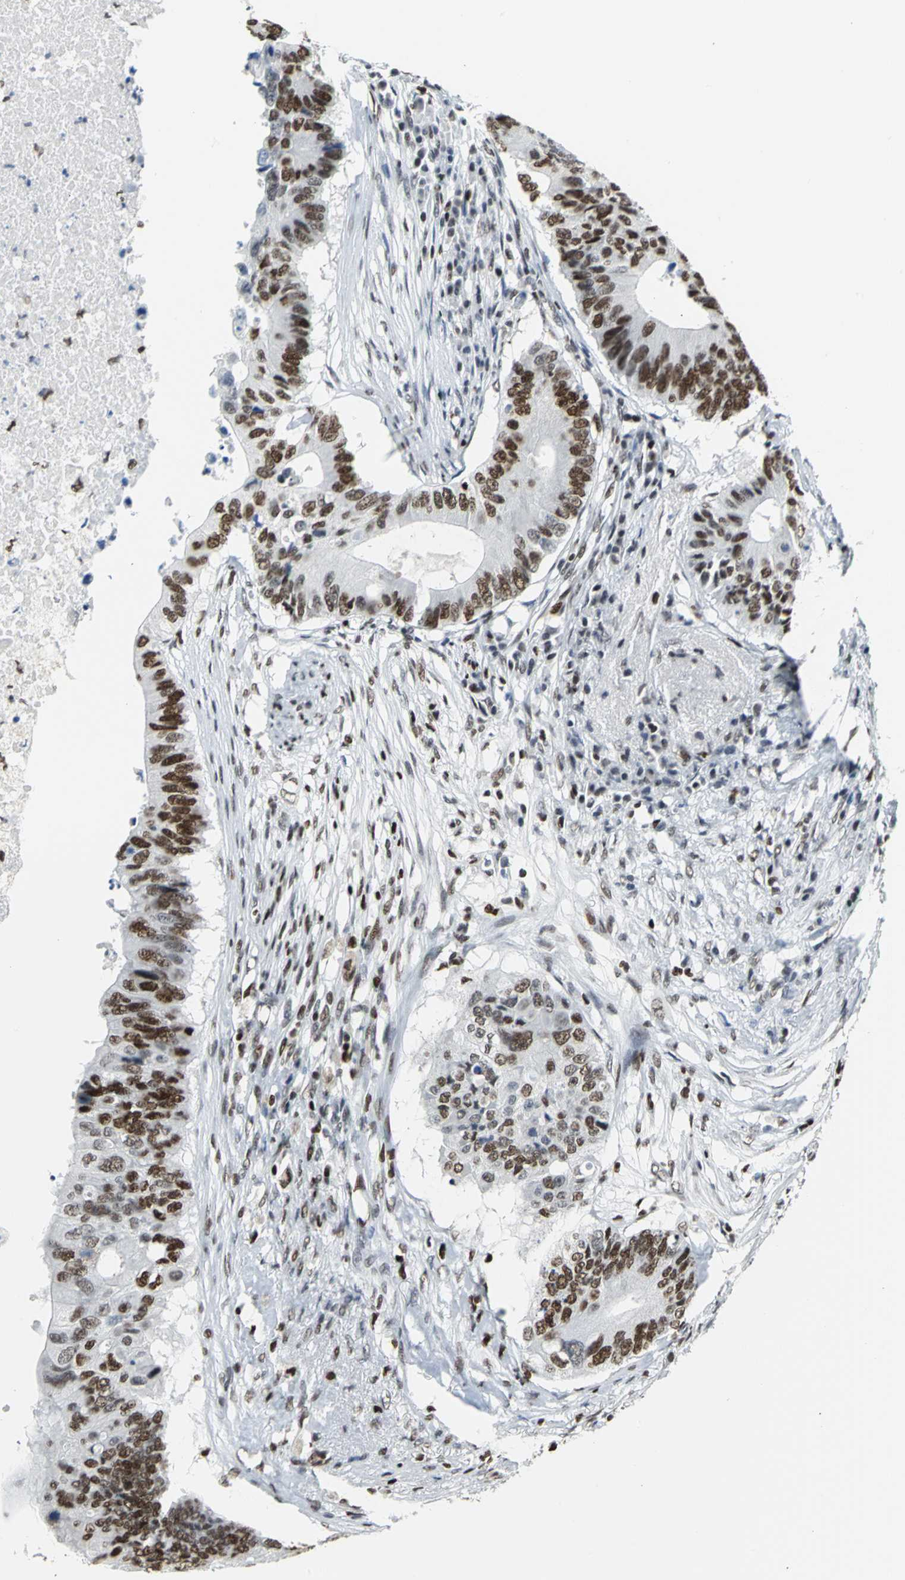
{"staining": {"intensity": "strong", "quantity": ">75%", "location": "nuclear"}, "tissue": "colorectal cancer", "cell_type": "Tumor cells", "image_type": "cancer", "snomed": [{"axis": "morphology", "description": "Adenocarcinoma, NOS"}, {"axis": "topography", "description": "Colon"}], "caption": "A brown stain highlights strong nuclear positivity of a protein in human colorectal cancer tumor cells.", "gene": "HNRNPD", "patient": {"sex": "male", "age": 71}}